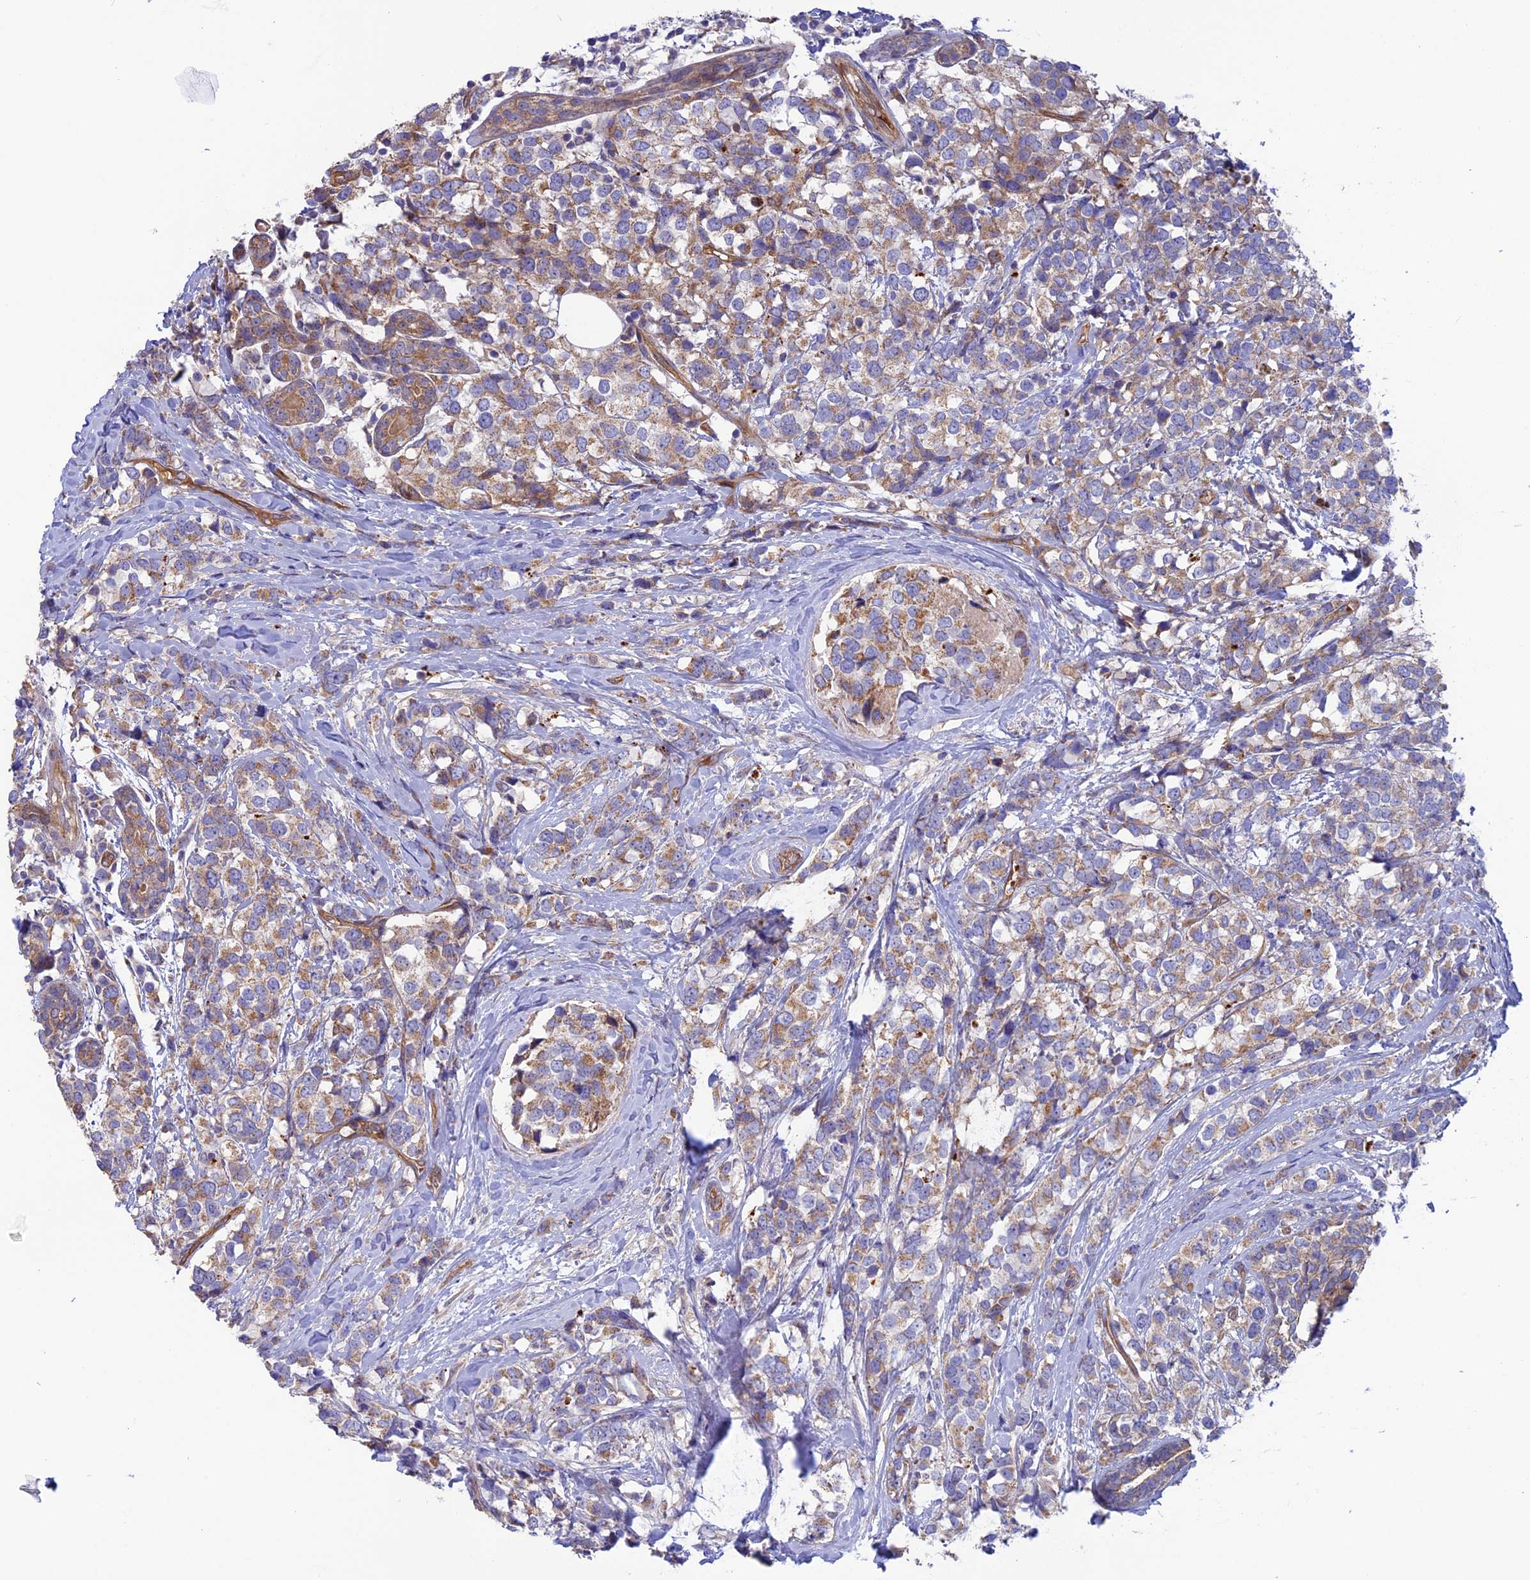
{"staining": {"intensity": "moderate", "quantity": ">75%", "location": "cytoplasmic/membranous"}, "tissue": "breast cancer", "cell_type": "Tumor cells", "image_type": "cancer", "snomed": [{"axis": "morphology", "description": "Lobular carcinoma"}, {"axis": "topography", "description": "Breast"}], "caption": "Breast lobular carcinoma stained with a brown dye reveals moderate cytoplasmic/membranous positive positivity in approximately >75% of tumor cells.", "gene": "DUS3L", "patient": {"sex": "female", "age": 59}}